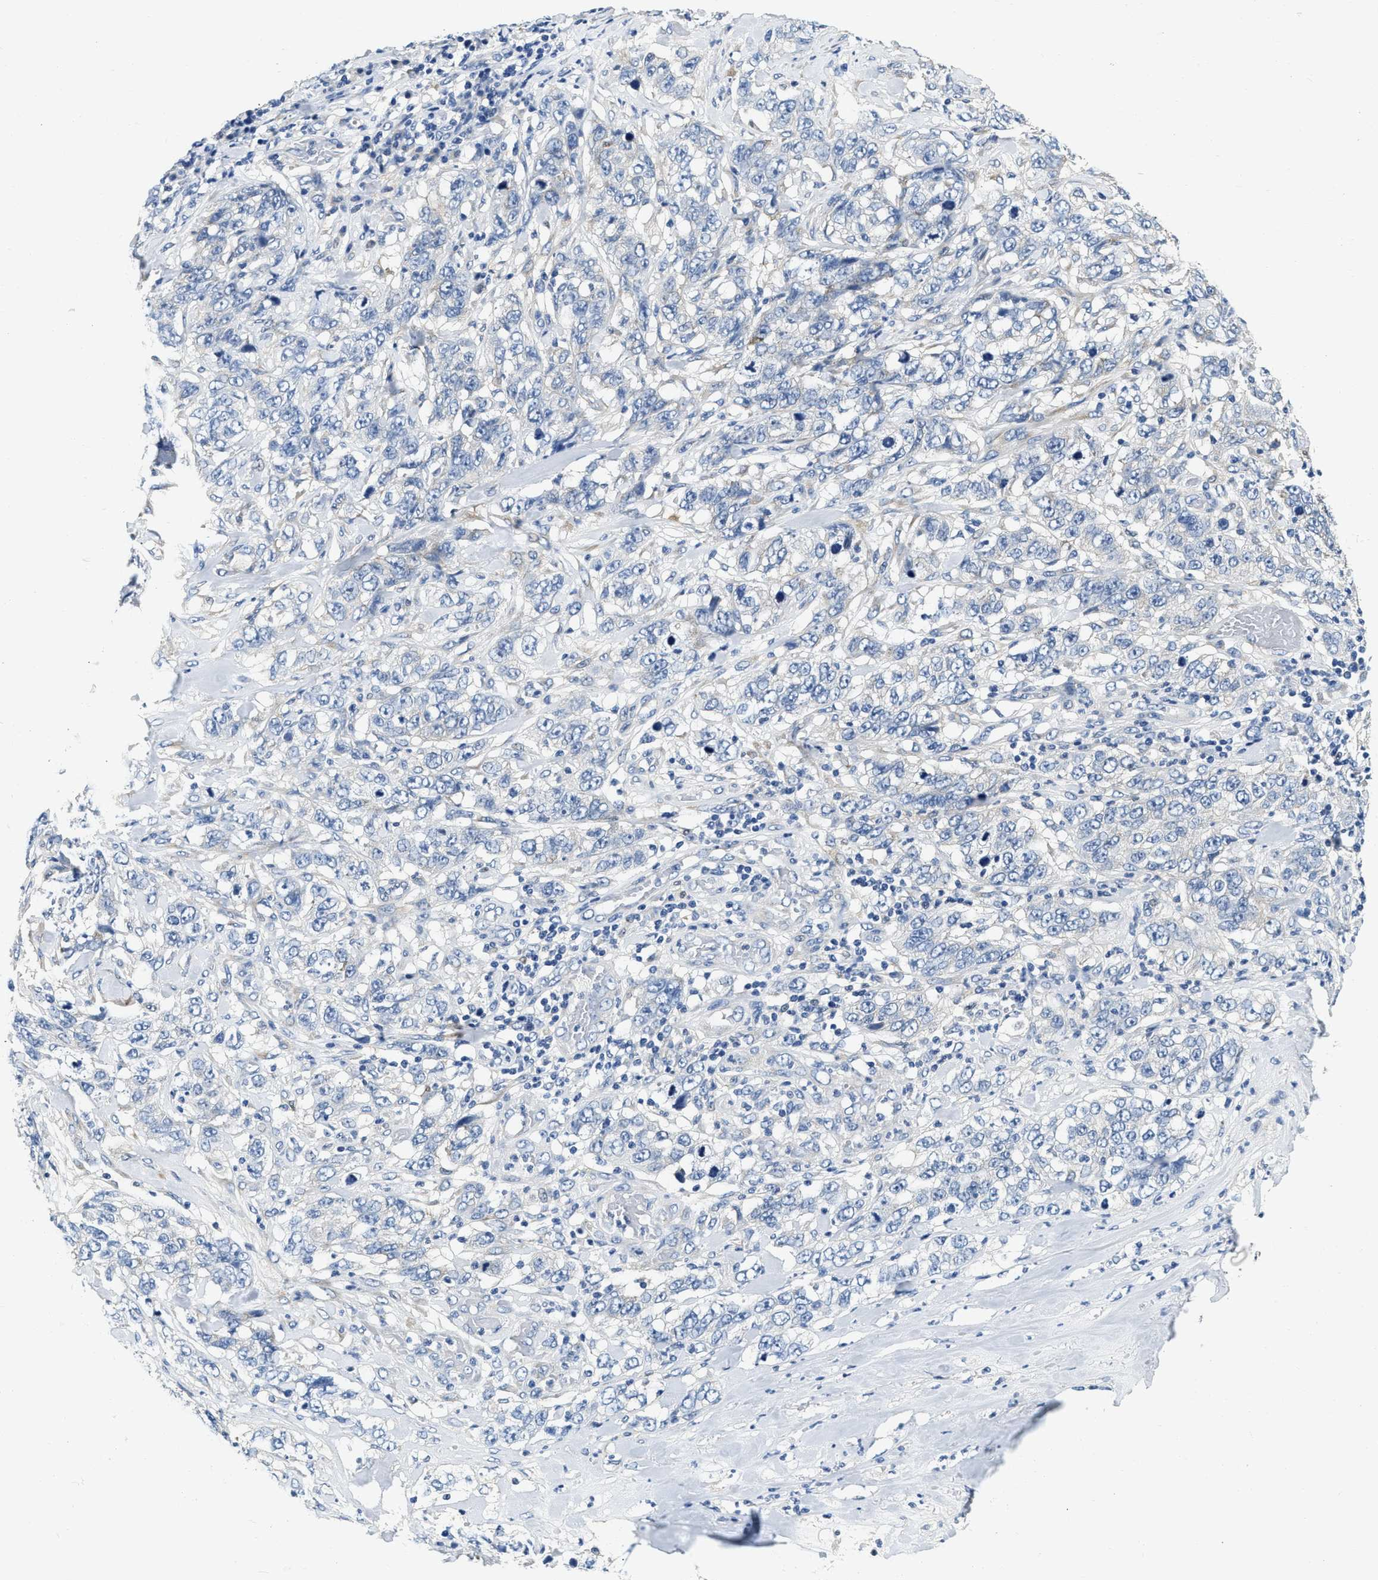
{"staining": {"intensity": "negative", "quantity": "none", "location": "none"}, "tissue": "stomach cancer", "cell_type": "Tumor cells", "image_type": "cancer", "snomed": [{"axis": "morphology", "description": "Adenocarcinoma, NOS"}, {"axis": "topography", "description": "Stomach"}], "caption": "Stomach adenocarcinoma was stained to show a protein in brown. There is no significant staining in tumor cells.", "gene": "EIF2AK2", "patient": {"sex": "male", "age": 48}}